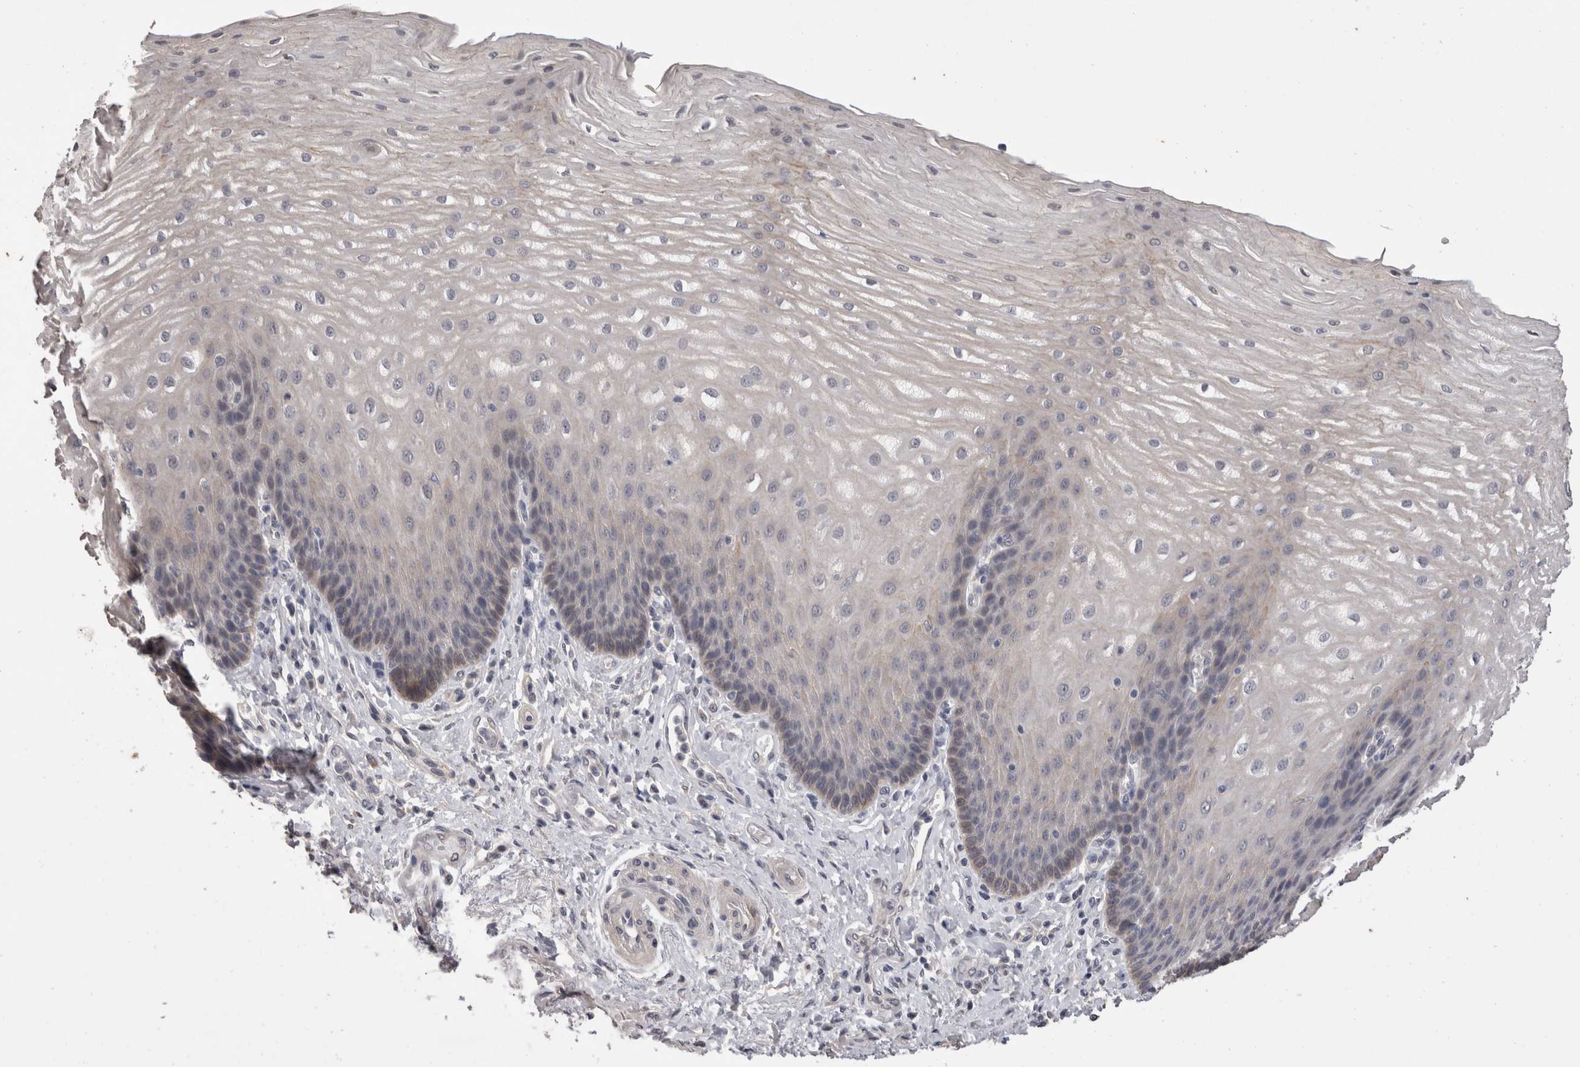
{"staining": {"intensity": "weak", "quantity": "<25%", "location": "cytoplasmic/membranous"}, "tissue": "esophagus", "cell_type": "Squamous epithelial cells", "image_type": "normal", "snomed": [{"axis": "morphology", "description": "Normal tissue, NOS"}, {"axis": "topography", "description": "Esophagus"}], "caption": "This is an immunohistochemistry (IHC) image of unremarkable human esophagus. There is no expression in squamous epithelial cells.", "gene": "FHOD3", "patient": {"sex": "male", "age": 54}}